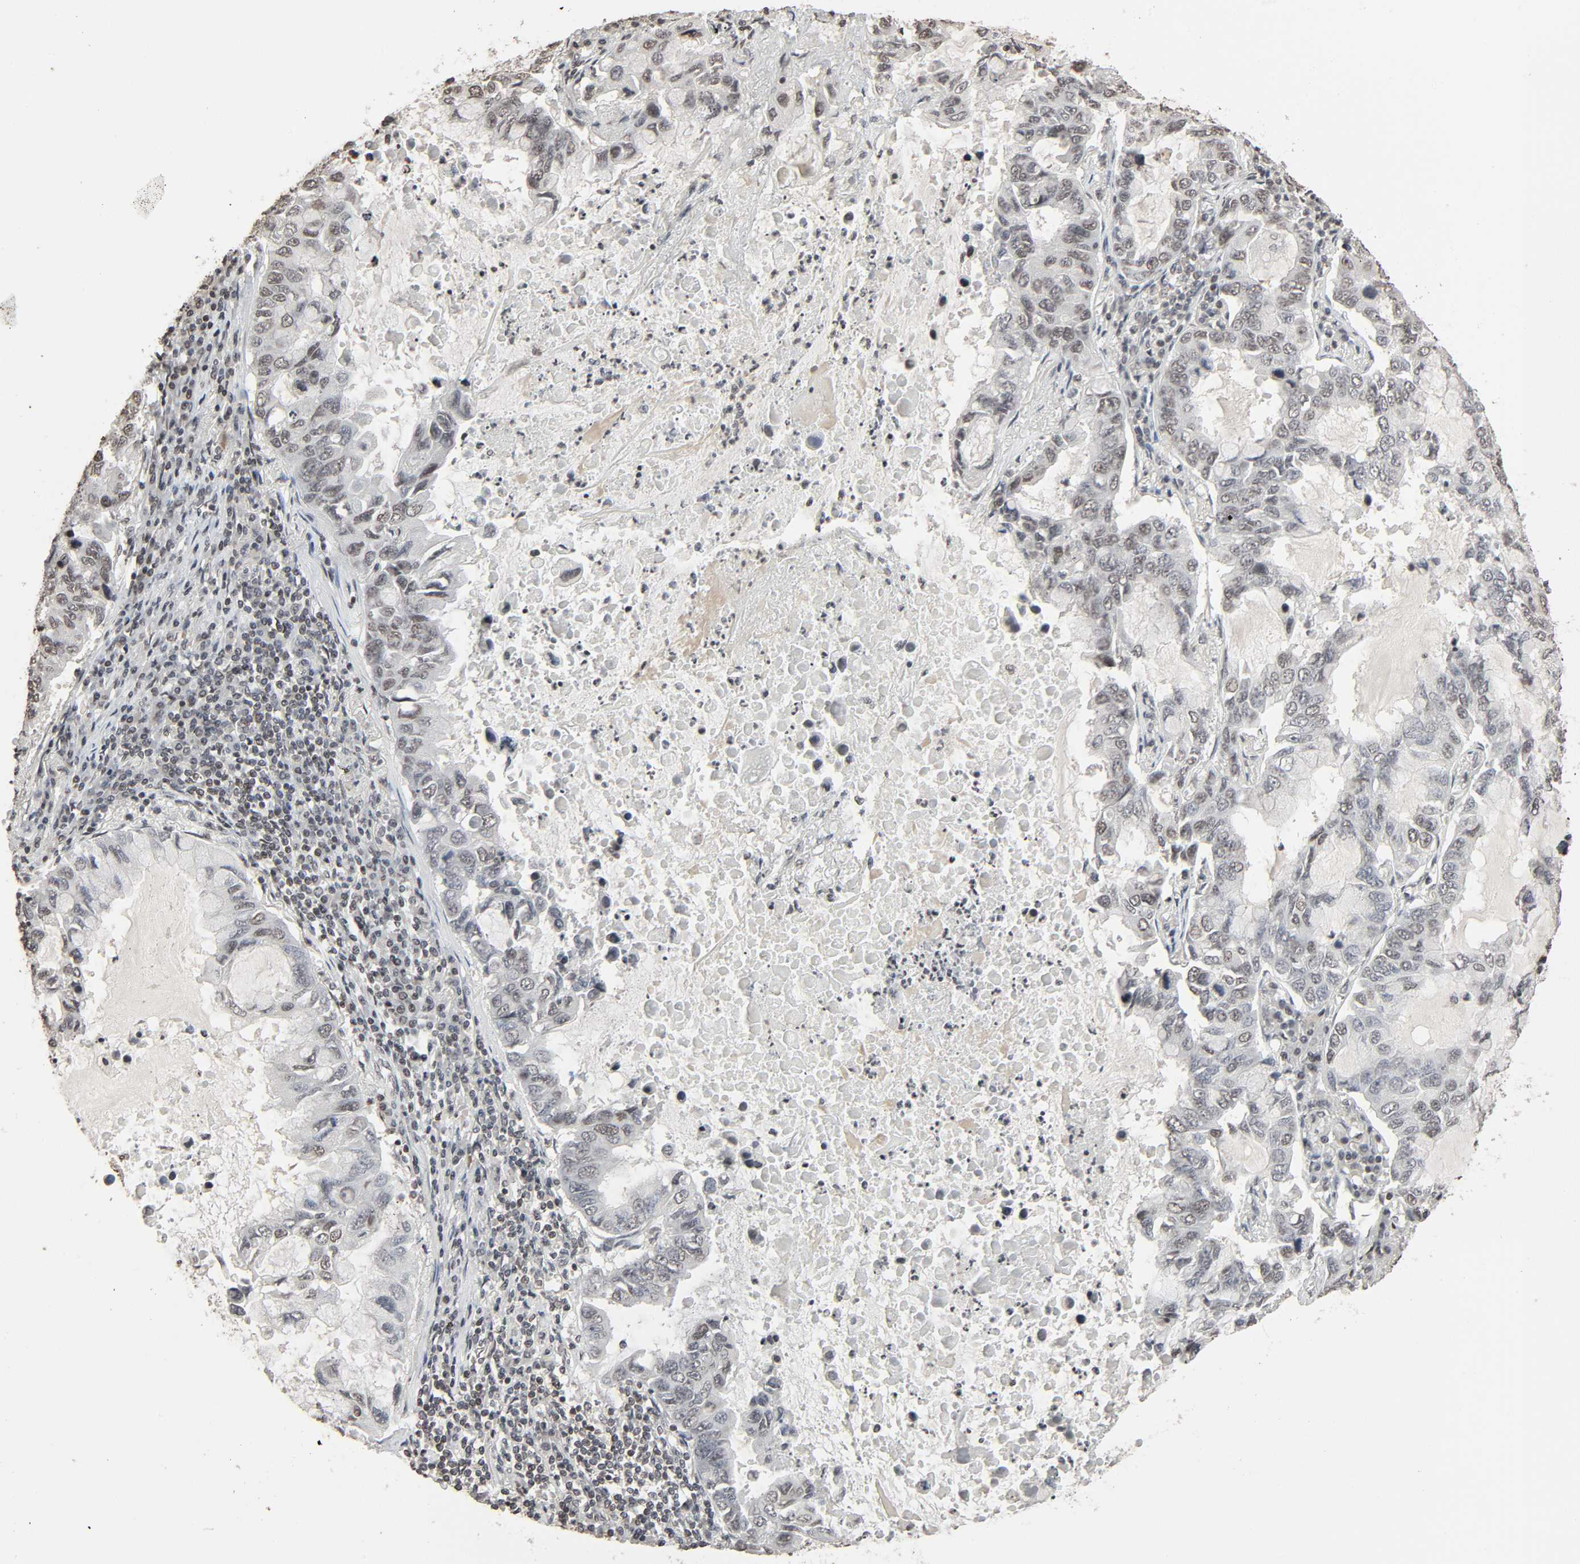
{"staining": {"intensity": "negative", "quantity": "none", "location": "none"}, "tissue": "lung cancer", "cell_type": "Tumor cells", "image_type": "cancer", "snomed": [{"axis": "morphology", "description": "Adenocarcinoma, NOS"}, {"axis": "topography", "description": "Lung"}], "caption": "Photomicrograph shows no significant protein positivity in tumor cells of lung cancer.", "gene": "STK4", "patient": {"sex": "male", "age": 64}}